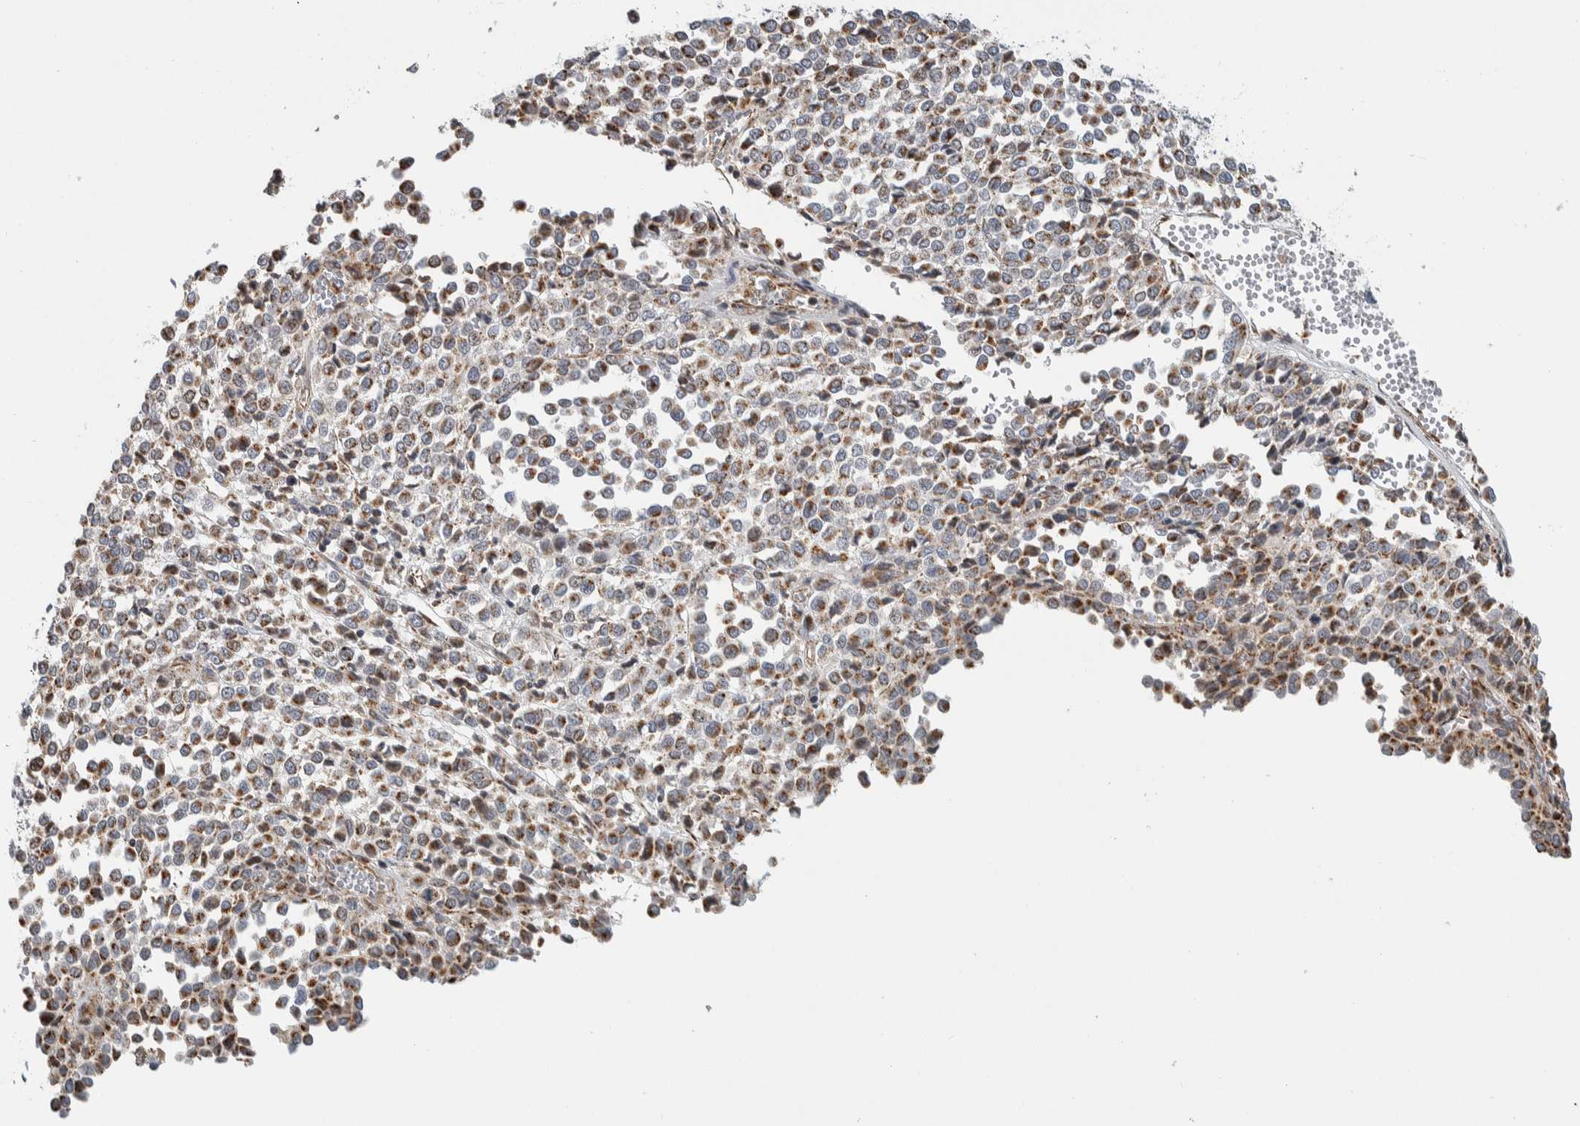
{"staining": {"intensity": "strong", "quantity": ">75%", "location": "cytoplasmic/membranous"}, "tissue": "melanoma", "cell_type": "Tumor cells", "image_type": "cancer", "snomed": [{"axis": "morphology", "description": "Malignant melanoma, Metastatic site"}, {"axis": "topography", "description": "Pancreas"}], "caption": "Protein staining of malignant melanoma (metastatic site) tissue demonstrates strong cytoplasmic/membranous positivity in approximately >75% of tumor cells.", "gene": "AFP", "patient": {"sex": "female", "age": 30}}